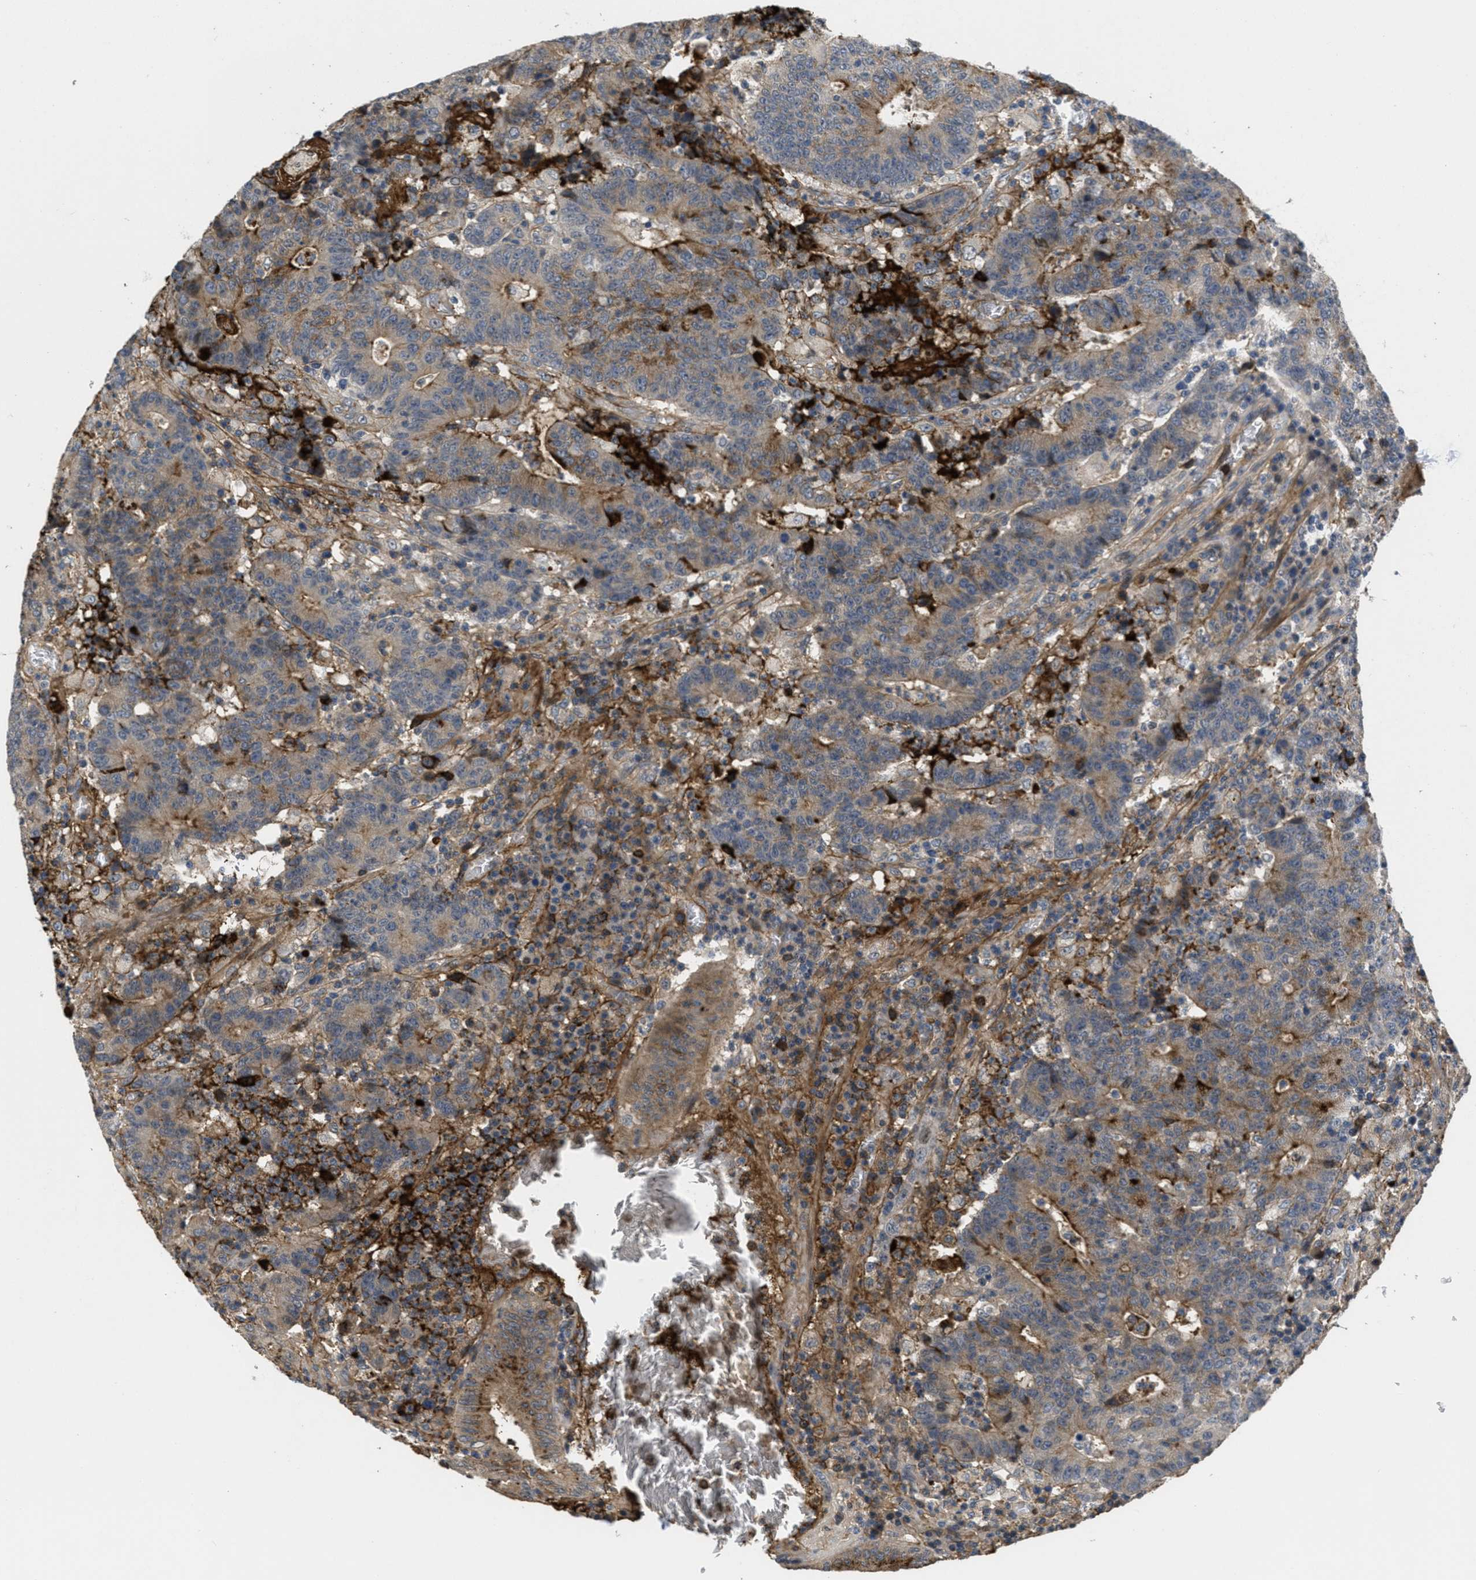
{"staining": {"intensity": "strong", "quantity": "25%-75%", "location": "cytoplasmic/membranous"}, "tissue": "colorectal cancer", "cell_type": "Tumor cells", "image_type": "cancer", "snomed": [{"axis": "morphology", "description": "Normal tissue, NOS"}, {"axis": "morphology", "description": "Adenocarcinoma, NOS"}, {"axis": "topography", "description": "Colon"}], "caption": "Colorectal cancer stained with DAB IHC demonstrates high levels of strong cytoplasmic/membranous positivity in about 25%-75% of tumor cells.", "gene": "ANGPT1", "patient": {"sex": "female", "age": 75}}